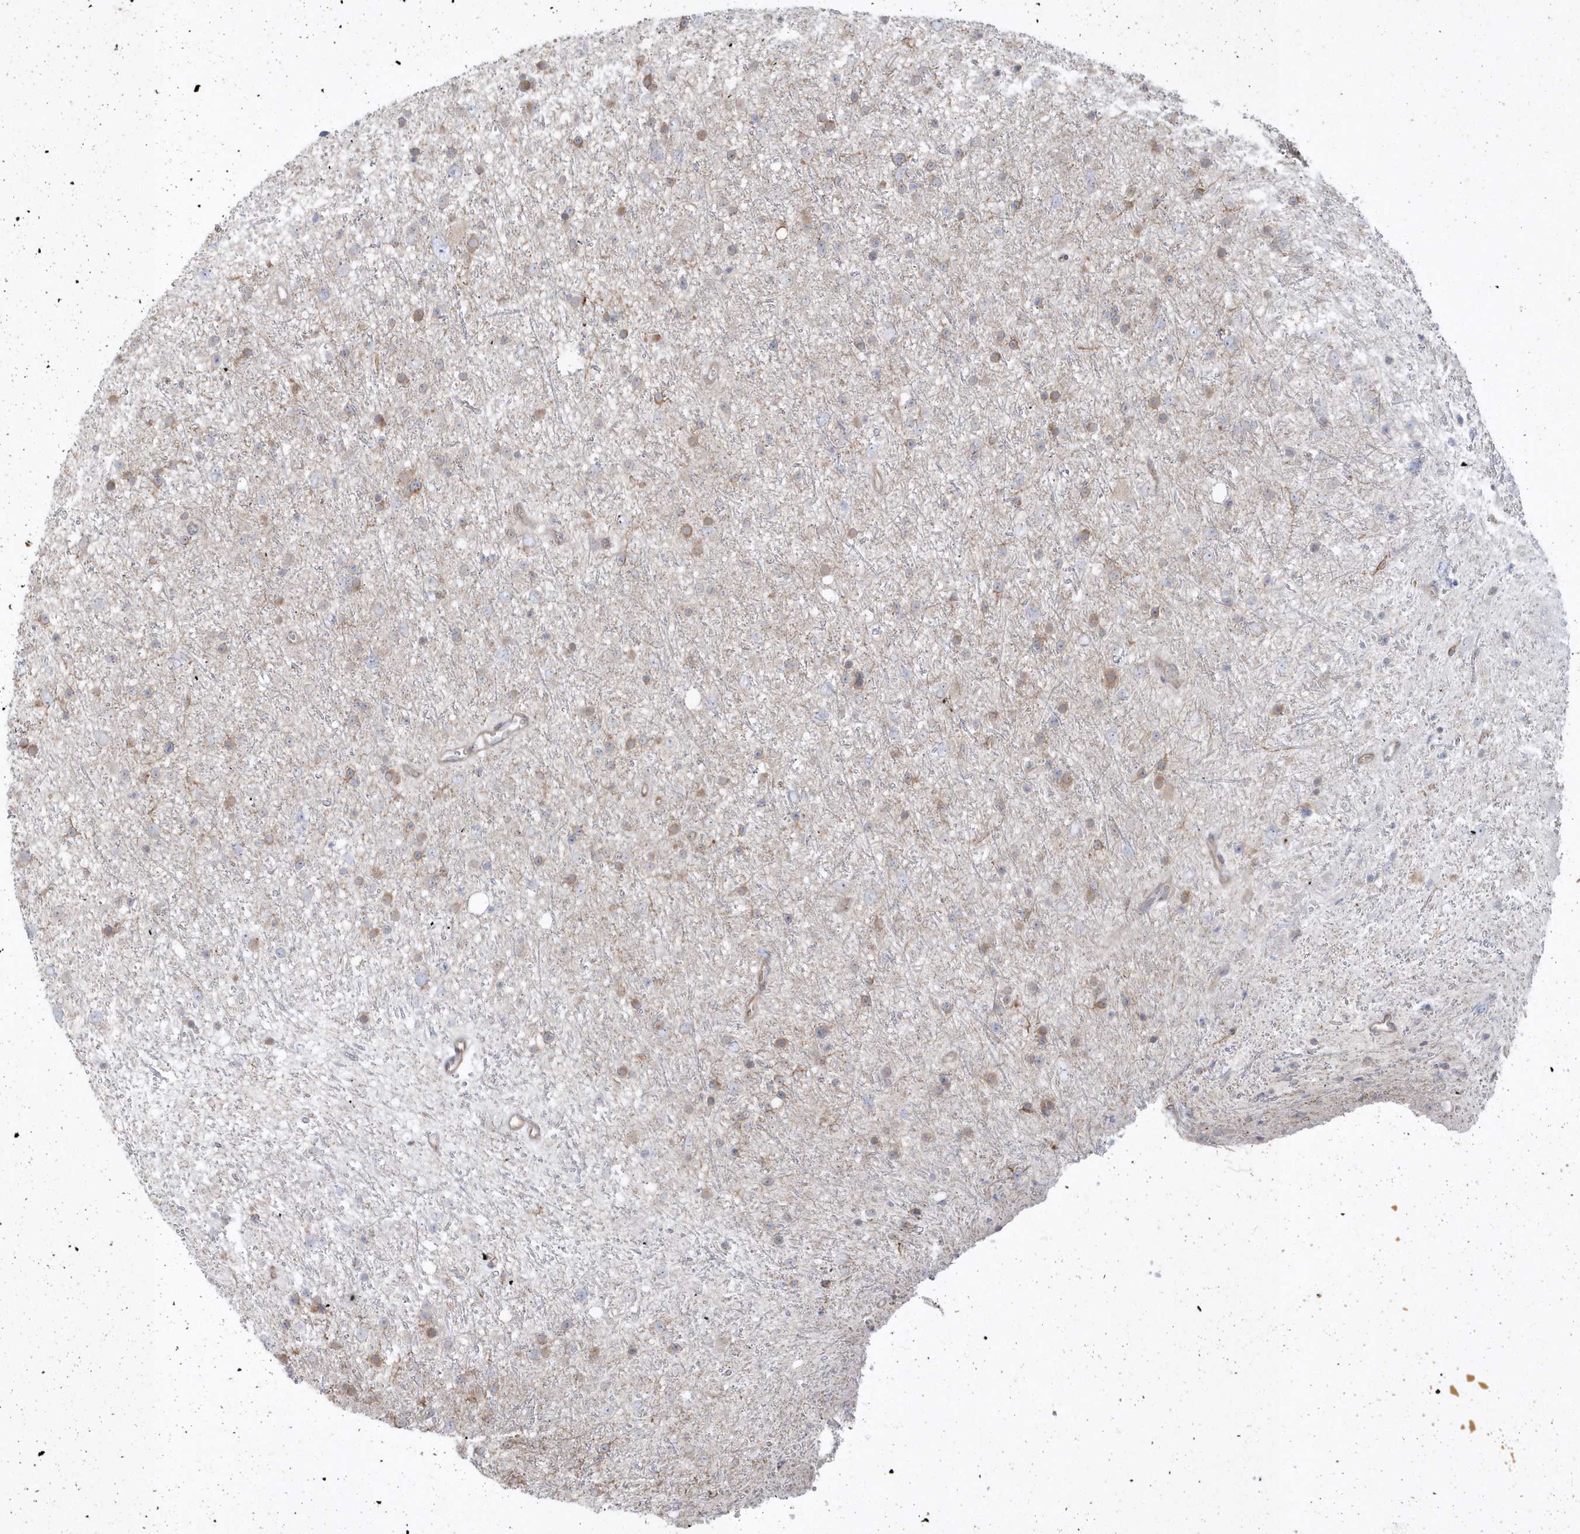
{"staining": {"intensity": "negative", "quantity": "none", "location": "none"}, "tissue": "glioma", "cell_type": "Tumor cells", "image_type": "cancer", "snomed": [{"axis": "morphology", "description": "Glioma, malignant, Low grade"}, {"axis": "topography", "description": "Cerebral cortex"}], "caption": "Immunohistochemical staining of human glioma displays no significant staining in tumor cells.", "gene": "DHX57", "patient": {"sex": "female", "age": 39}}